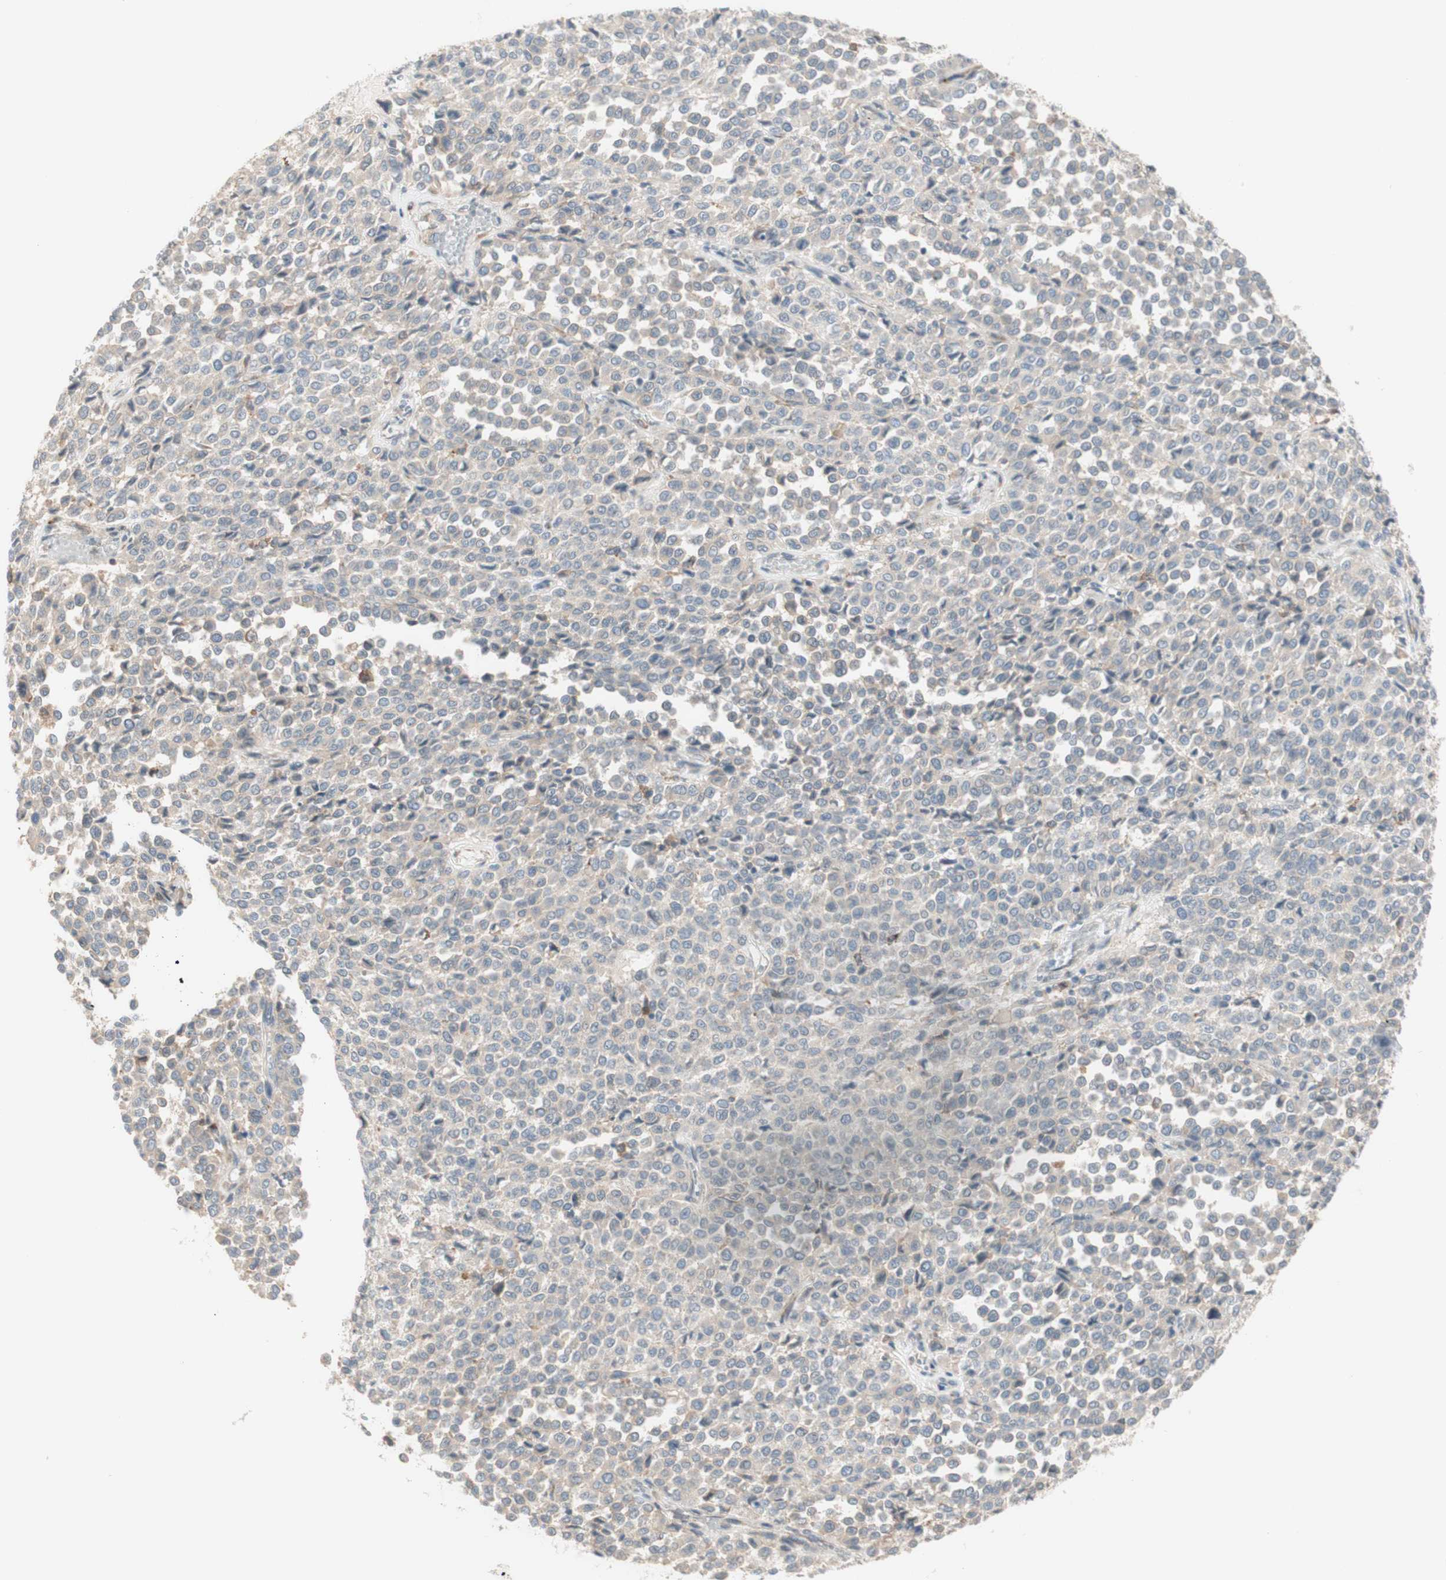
{"staining": {"intensity": "negative", "quantity": "none", "location": "none"}, "tissue": "melanoma", "cell_type": "Tumor cells", "image_type": "cancer", "snomed": [{"axis": "morphology", "description": "Malignant melanoma, Metastatic site"}, {"axis": "topography", "description": "Pancreas"}], "caption": "This is an immunohistochemistry (IHC) photomicrograph of malignant melanoma (metastatic site). There is no positivity in tumor cells.", "gene": "GAPT", "patient": {"sex": "female", "age": 30}}